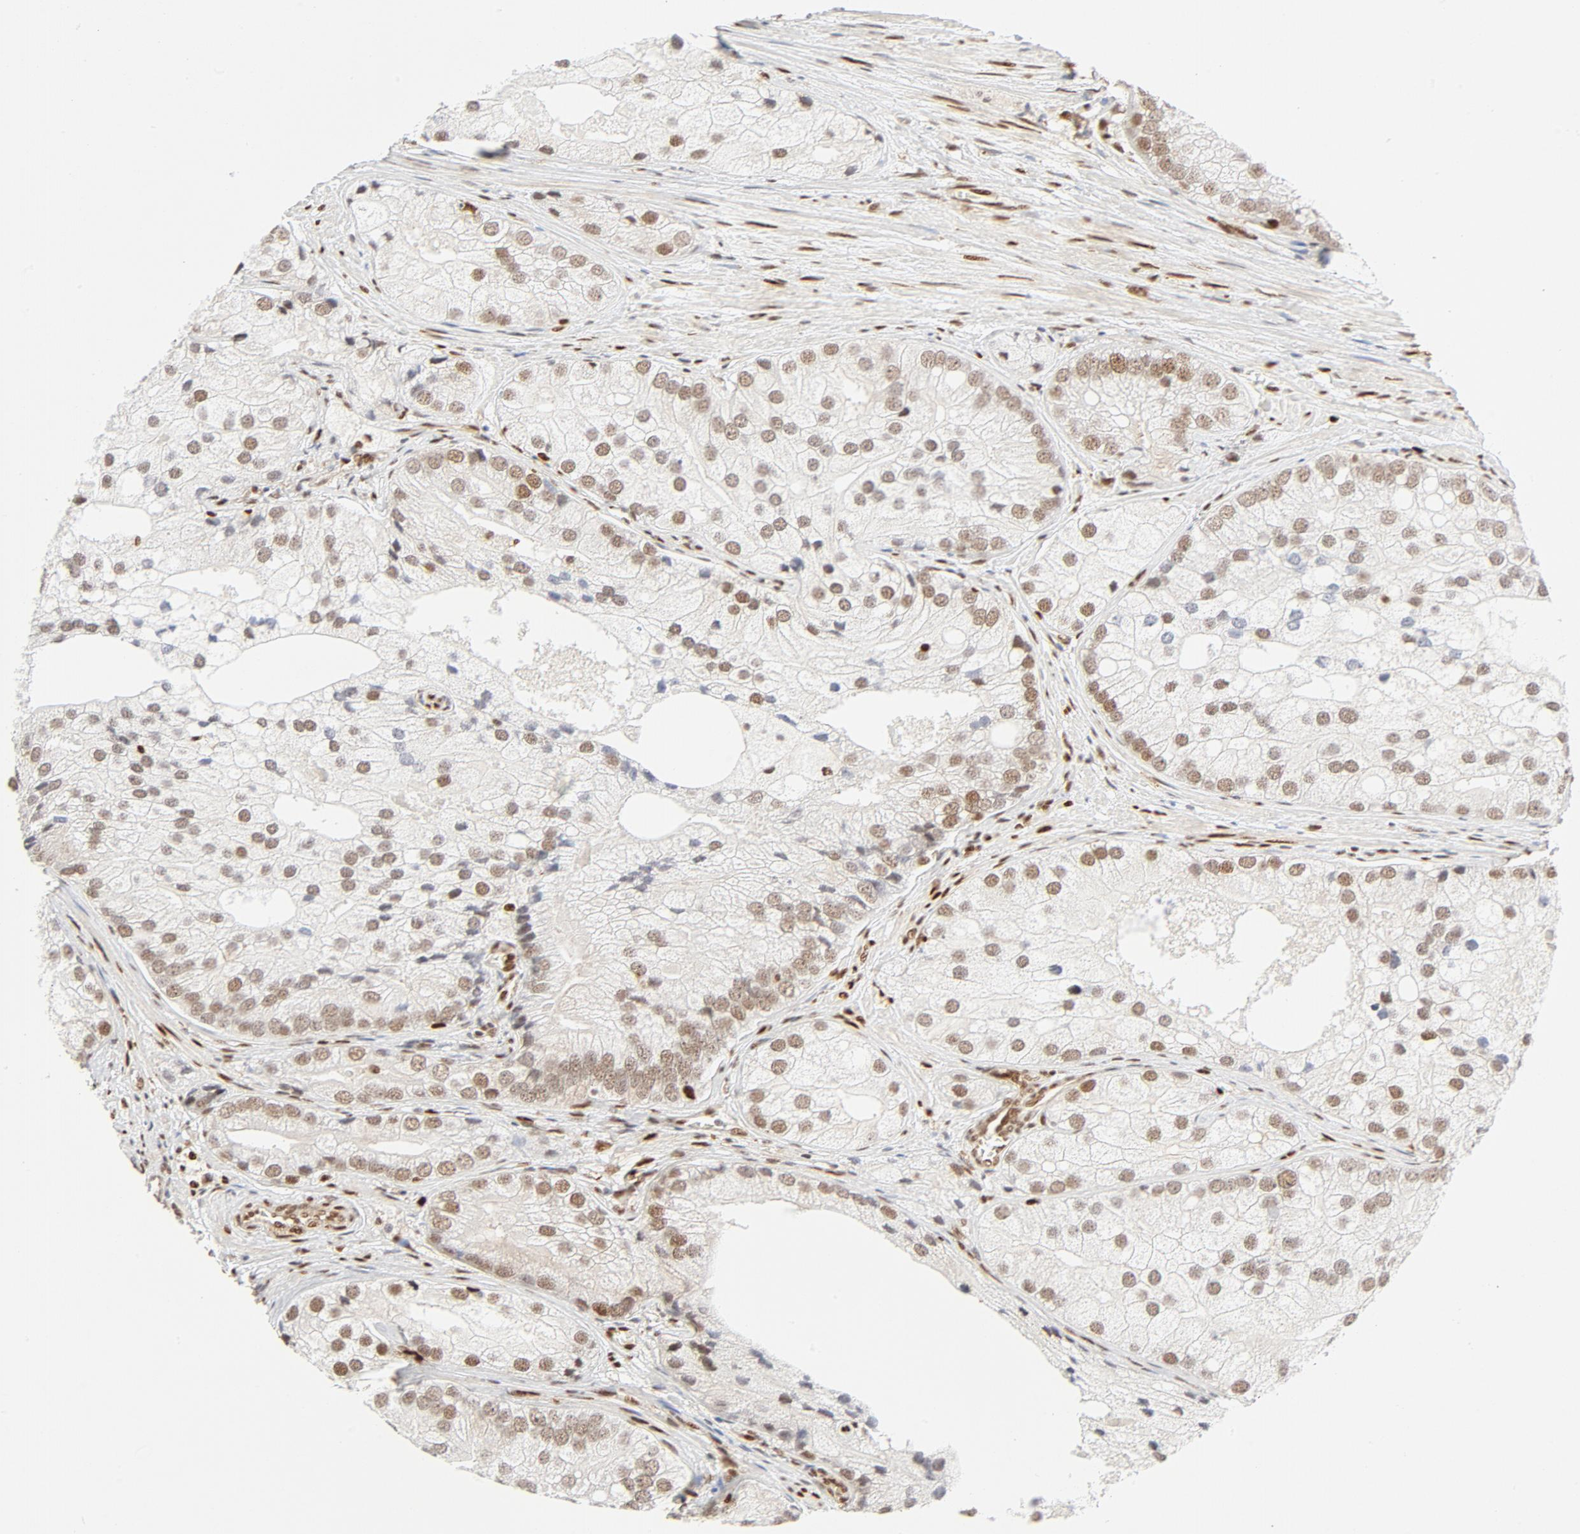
{"staining": {"intensity": "moderate", "quantity": "25%-75%", "location": "nuclear"}, "tissue": "prostate cancer", "cell_type": "Tumor cells", "image_type": "cancer", "snomed": [{"axis": "morphology", "description": "Adenocarcinoma, Low grade"}, {"axis": "topography", "description": "Prostate"}], "caption": "High-magnification brightfield microscopy of prostate adenocarcinoma (low-grade) stained with DAB (3,3'-diaminobenzidine) (brown) and counterstained with hematoxylin (blue). tumor cells exhibit moderate nuclear staining is present in approximately25%-75% of cells.", "gene": "MEF2A", "patient": {"sex": "male", "age": 69}}